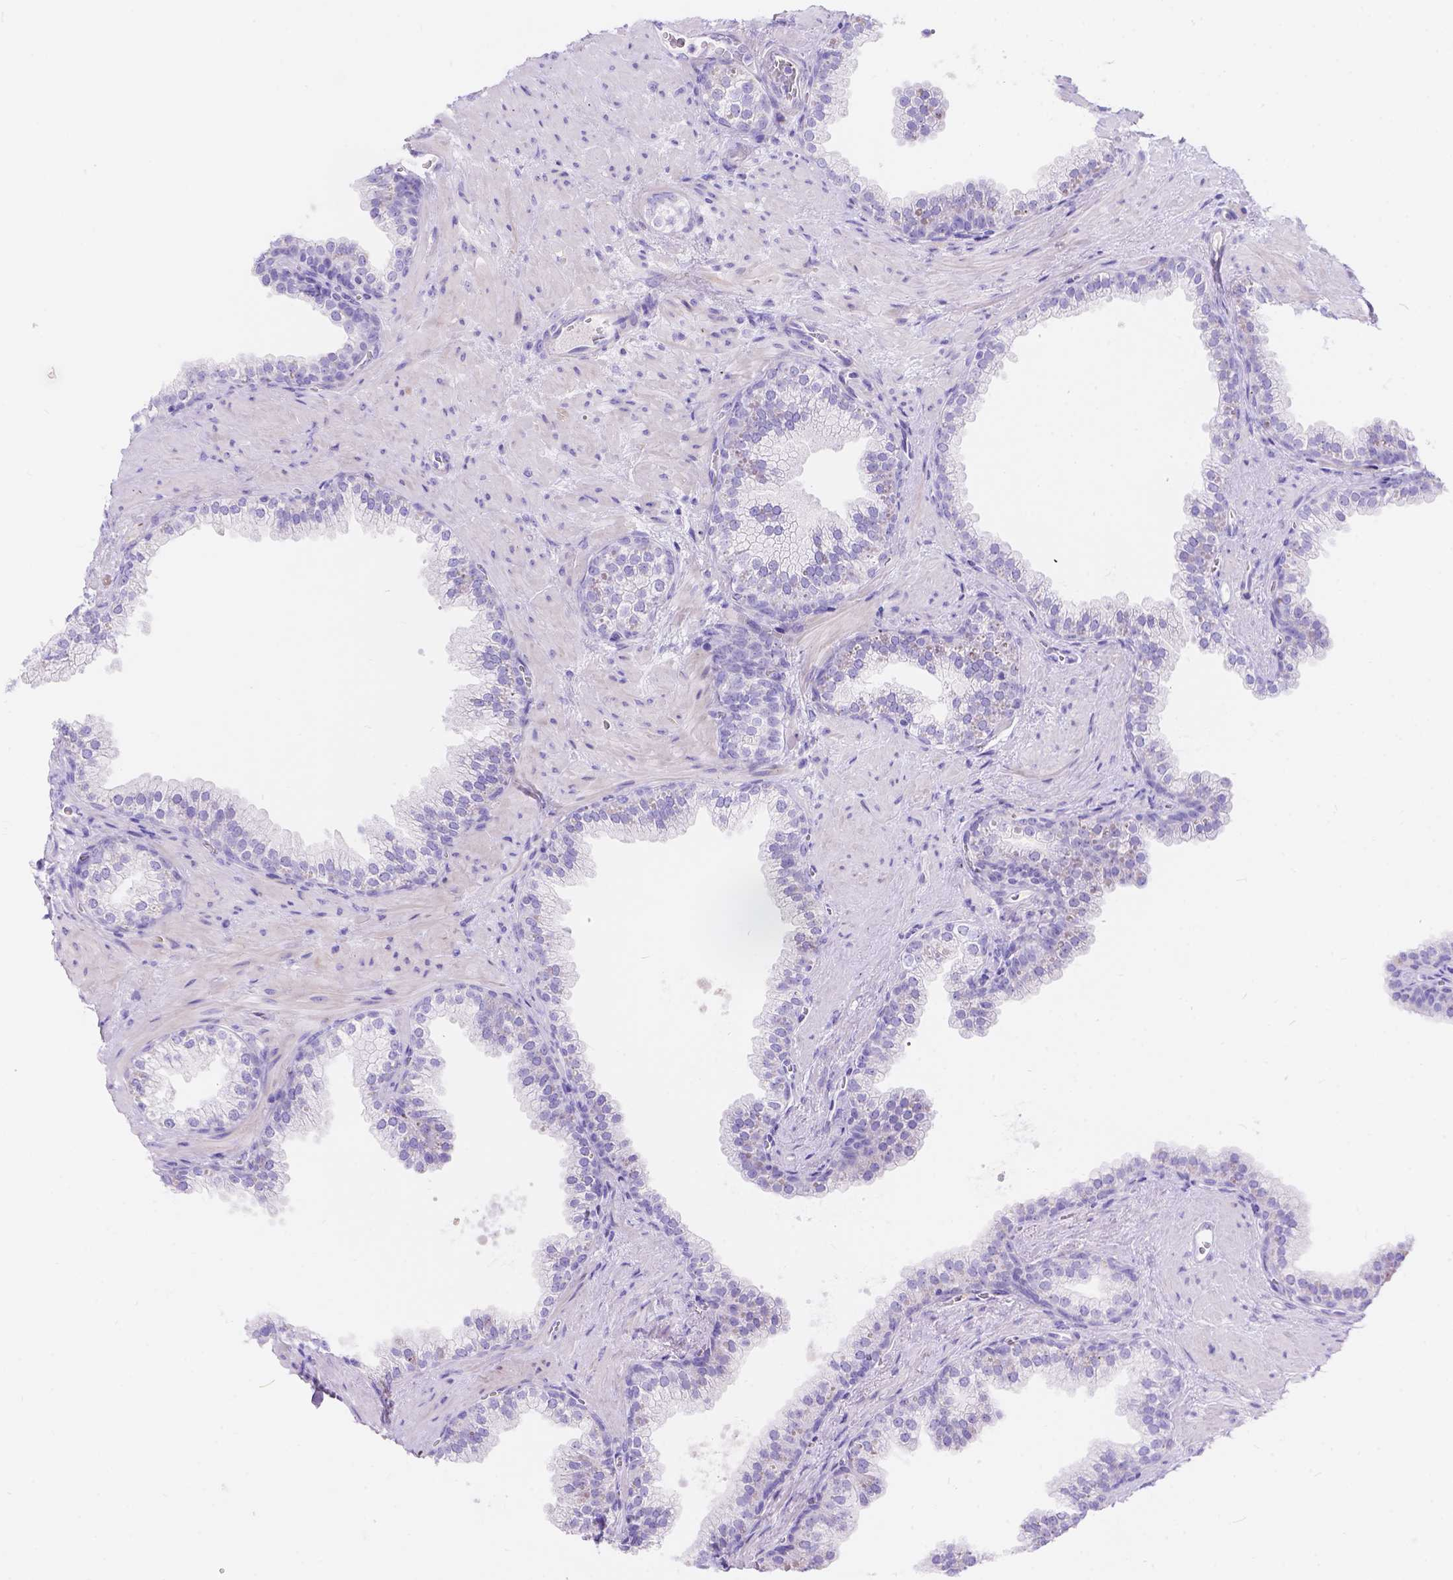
{"staining": {"intensity": "negative", "quantity": "none", "location": "none"}, "tissue": "prostate", "cell_type": "Glandular cells", "image_type": "normal", "snomed": [{"axis": "morphology", "description": "Normal tissue, NOS"}, {"axis": "topography", "description": "Prostate"}], "caption": "DAB (3,3'-diaminobenzidine) immunohistochemical staining of normal human prostate demonstrates no significant positivity in glandular cells.", "gene": "KLHL10", "patient": {"sex": "male", "age": 79}}